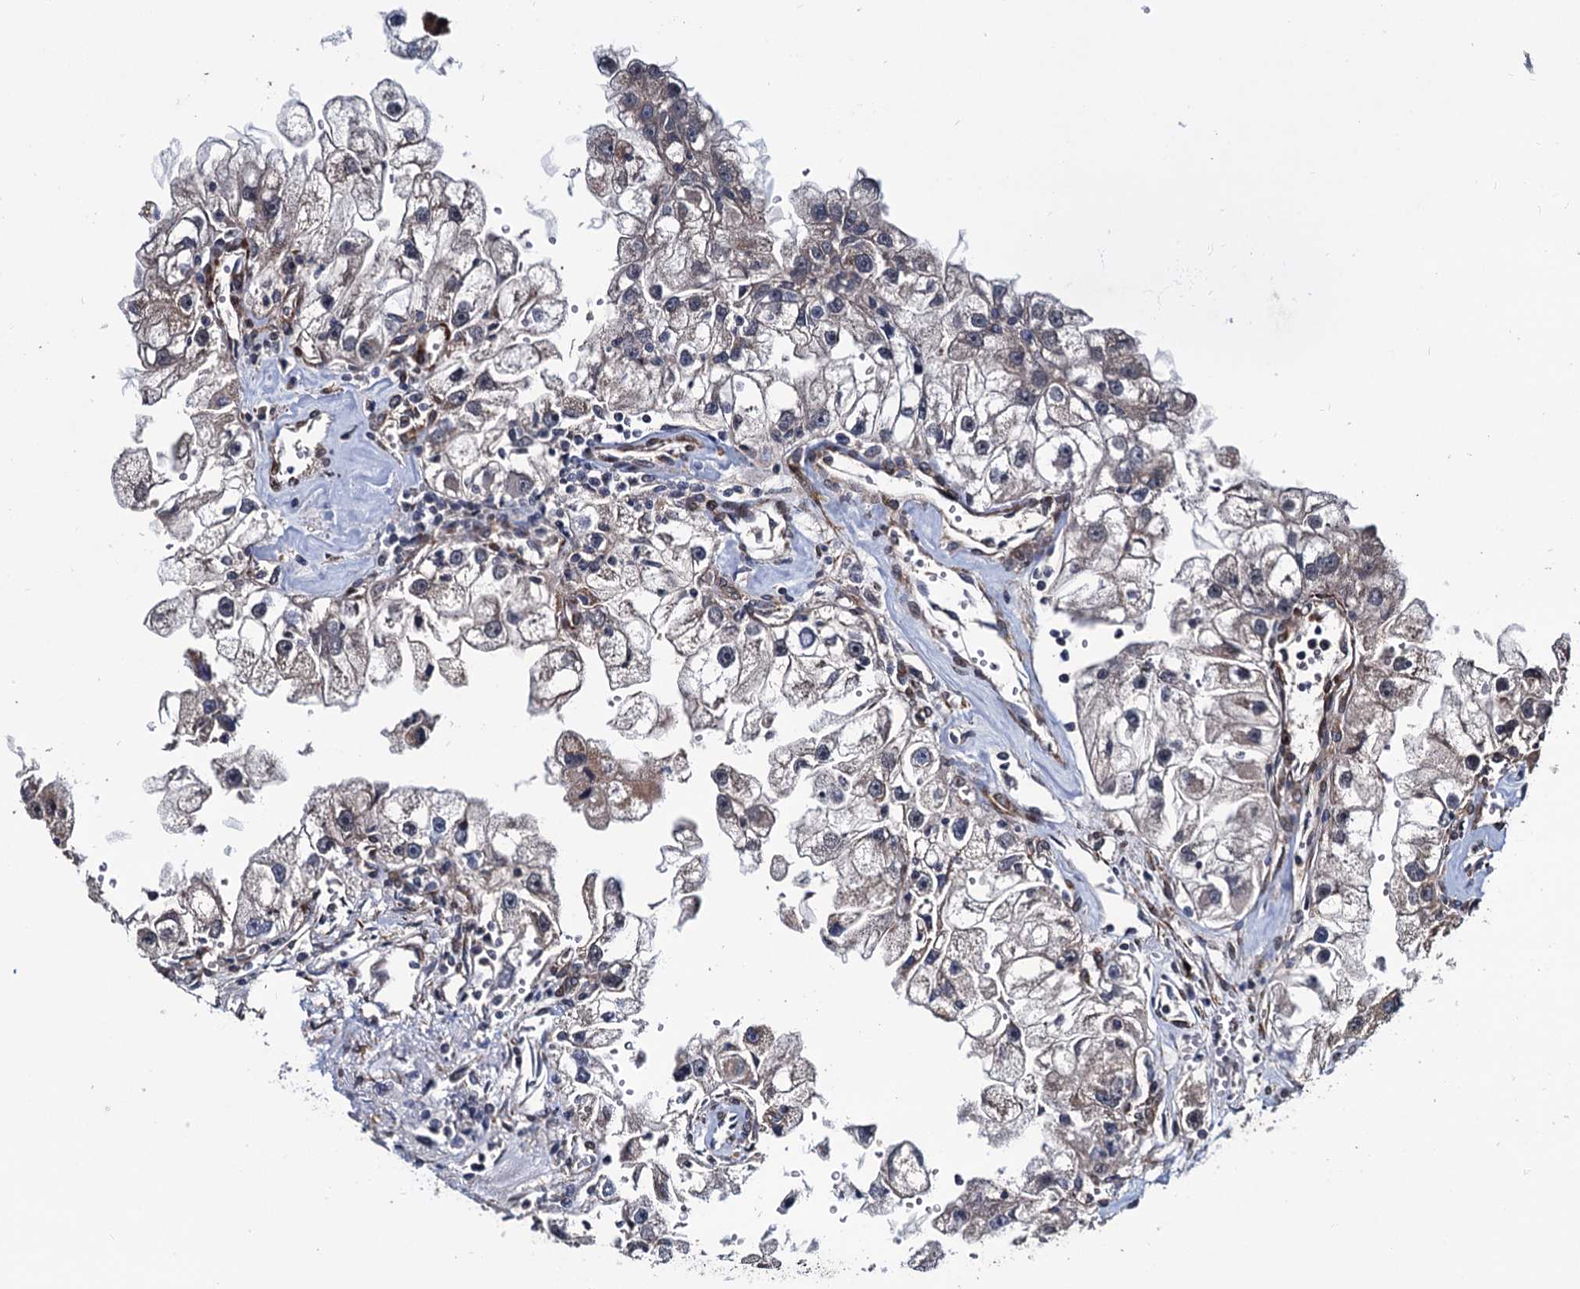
{"staining": {"intensity": "negative", "quantity": "none", "location": "none"}, "tissue": "renal cancer", "cell_type": "Tumor cells", "image_type": "cancer", "snomed": [{"axis": "morphology", "description": "Adenocarcinoma, NOS"}, {"axis": "topography", "description": "Kidney"}], "caption": "Protein analysis of adenocarcinoma (renal) exhibits no significant expression in tumor cells.", "gene": "ARHGAP42", "patient": {"sex": "male", "age": 63}}